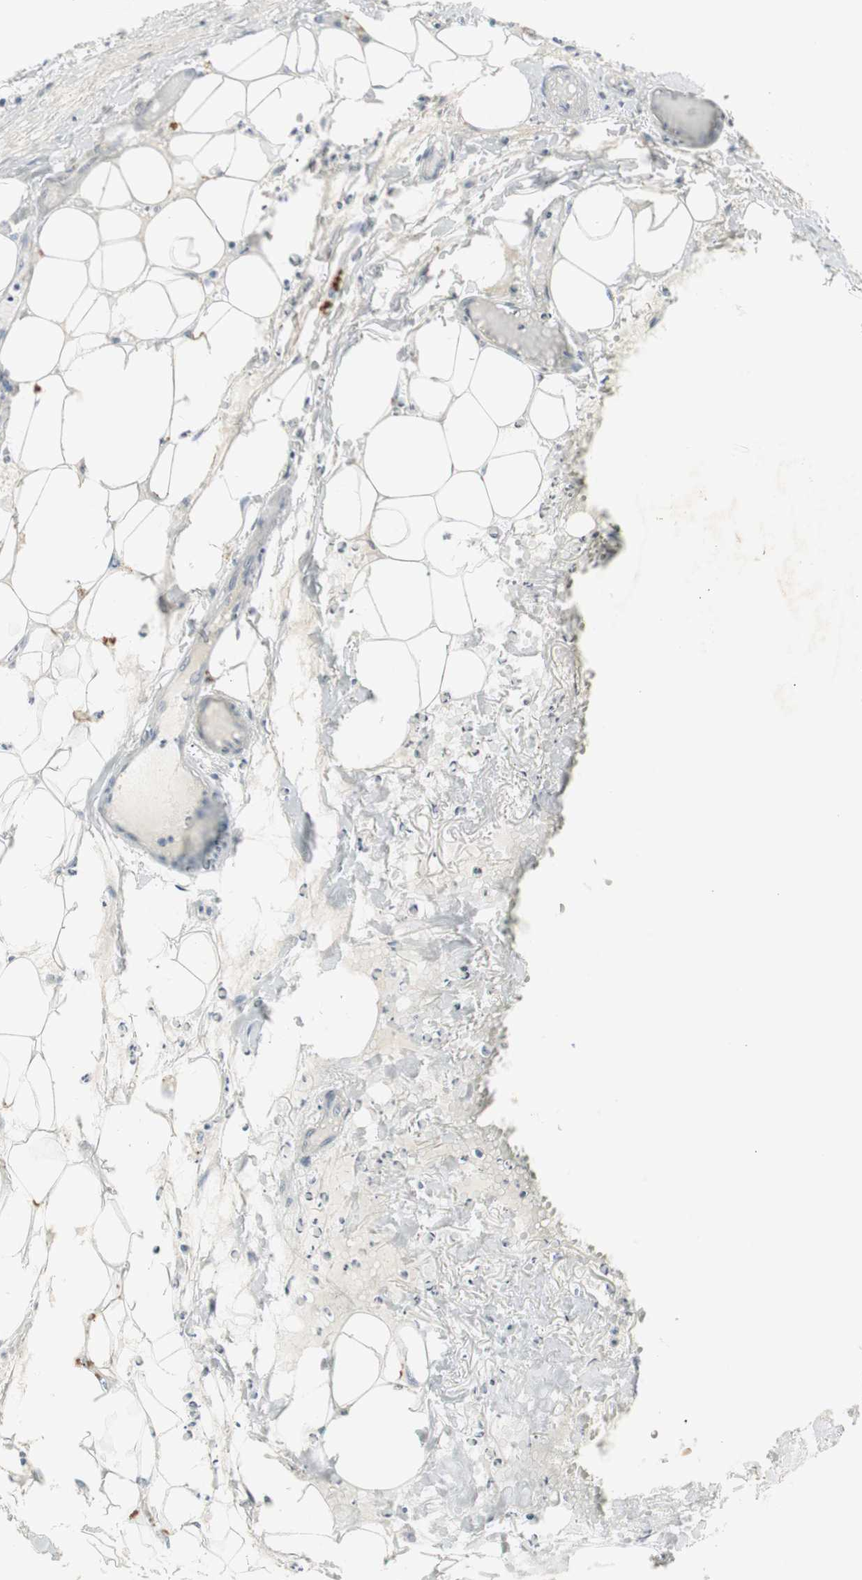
{"staining": {"intensity": "negative", "quantity": "none", "location": "none"}, "tissue": "parathyroid gland", "cell_type": "Glandular cells", "image_type": "normal", "snomed": [{"axis": "morphology", "description": "Normal tissue, NOS"}, {"axis": "topography", "description": "Parathyroid gland"}], "caption": "High magnification brightfield microscopy of unremarkable parathyroid gland stained with DAB (3,3'-diaminobenzidine) (brown) and counterstained with hematoxylin (blue): glandular cells show no significant positivity. The staining was performed using DAB to visualize the protein expression in brown, while the nuclei were stained in blue with hematoxylin (Magnification: 20x).", "gene": "STON1", "patient": {"sex": "female", "age": 63}}